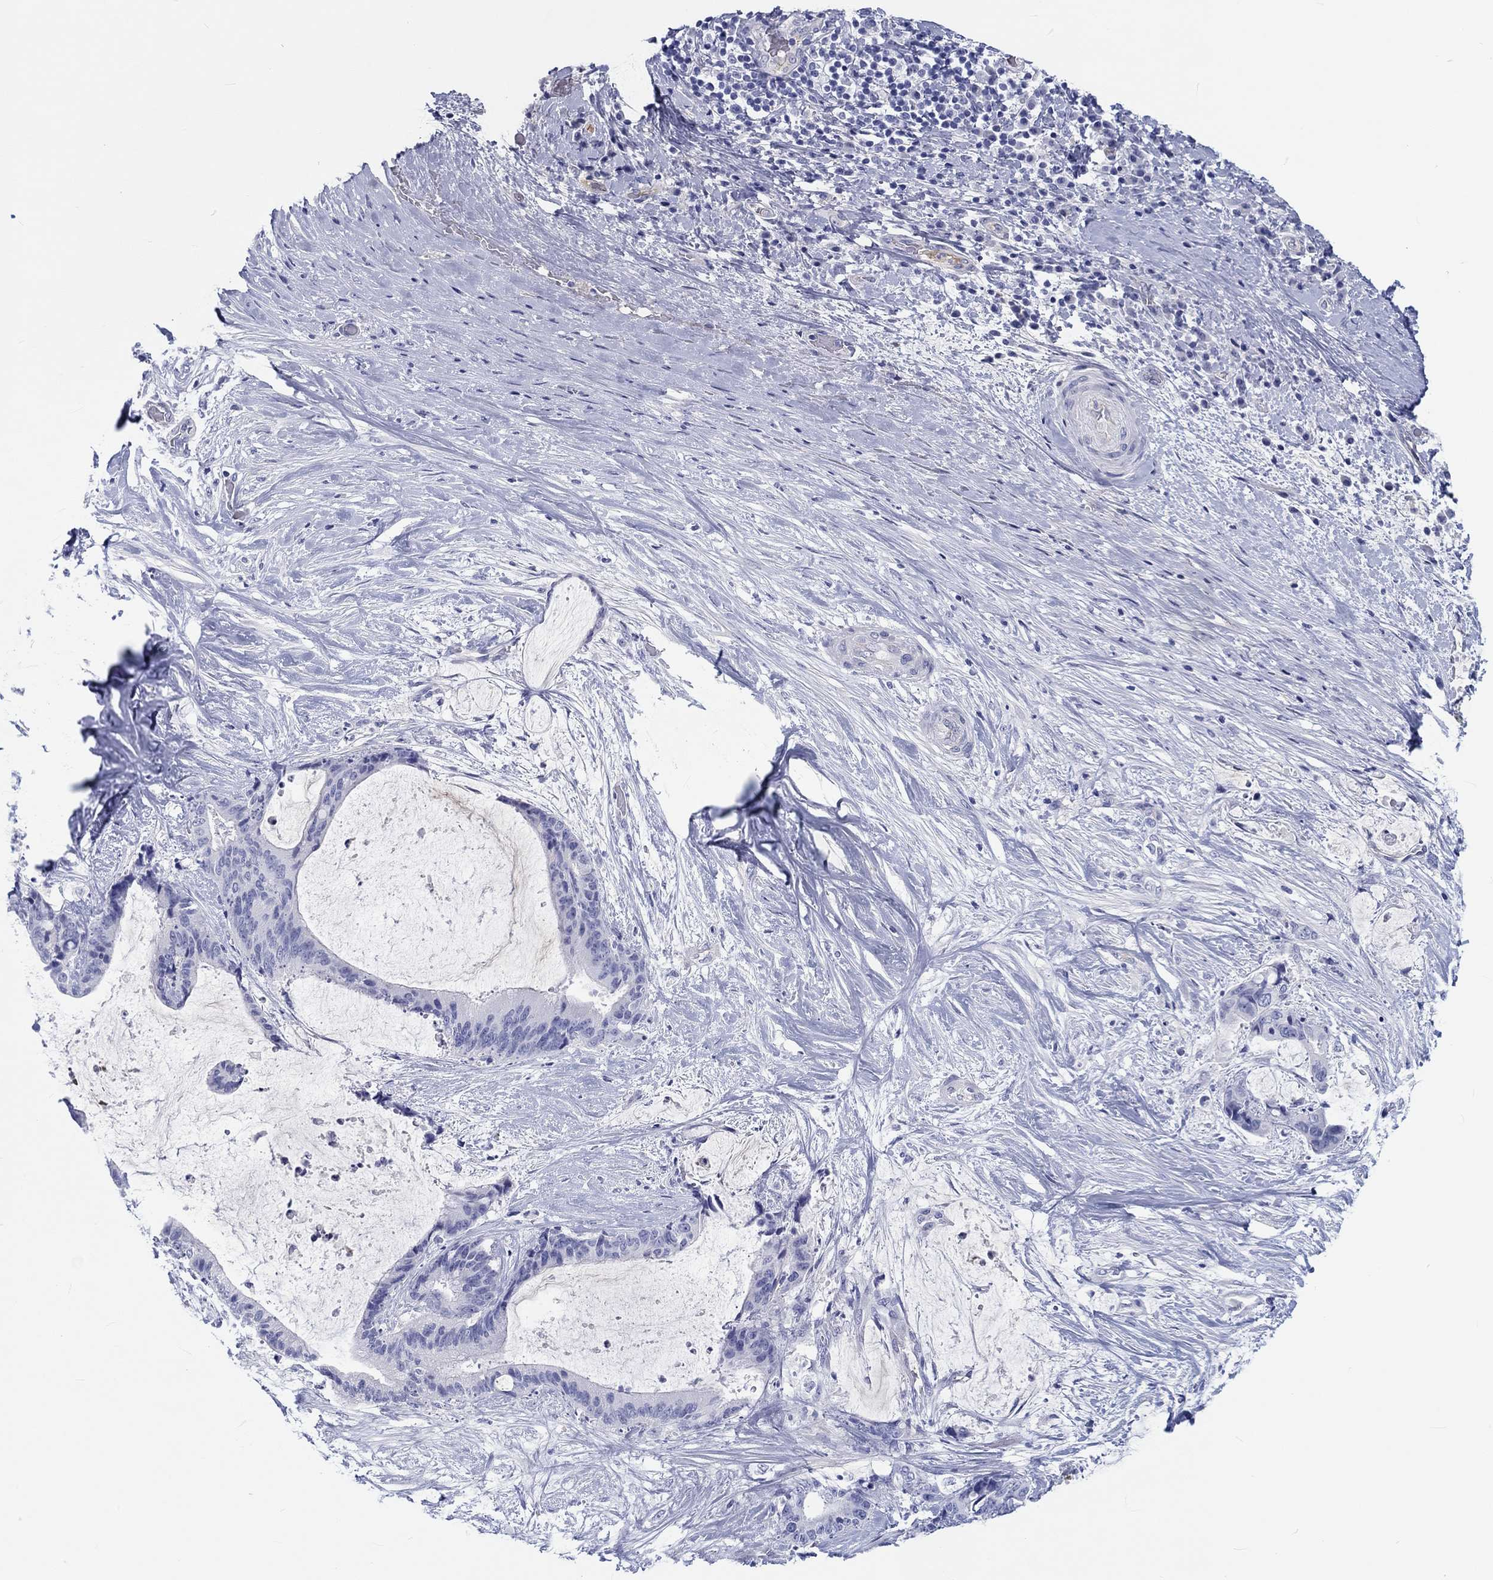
{"staining": {"intensity": "negative", "quantity": "none", "location": "none"}, "tissue": "liver cancer", "cell_type": "Tumor cells", "image_type": "cancer", "snomed": [{"axis": "morphology", "description": "Cholangiocarcinoma"}, {"axis": "topography", "description": "Liver"}], "caption": "Cholangiocarcinoma (liver) was stained to show a protein in brown. There is no significant positivity in tumor cells. The staining is performed using DAB (3,3'-diaminobenzidine) brown chromogen with nuclei counter-stained in using hematoxylin.", "gene": "CDY2B", "patient": {"sex": "female", "age": 73}}